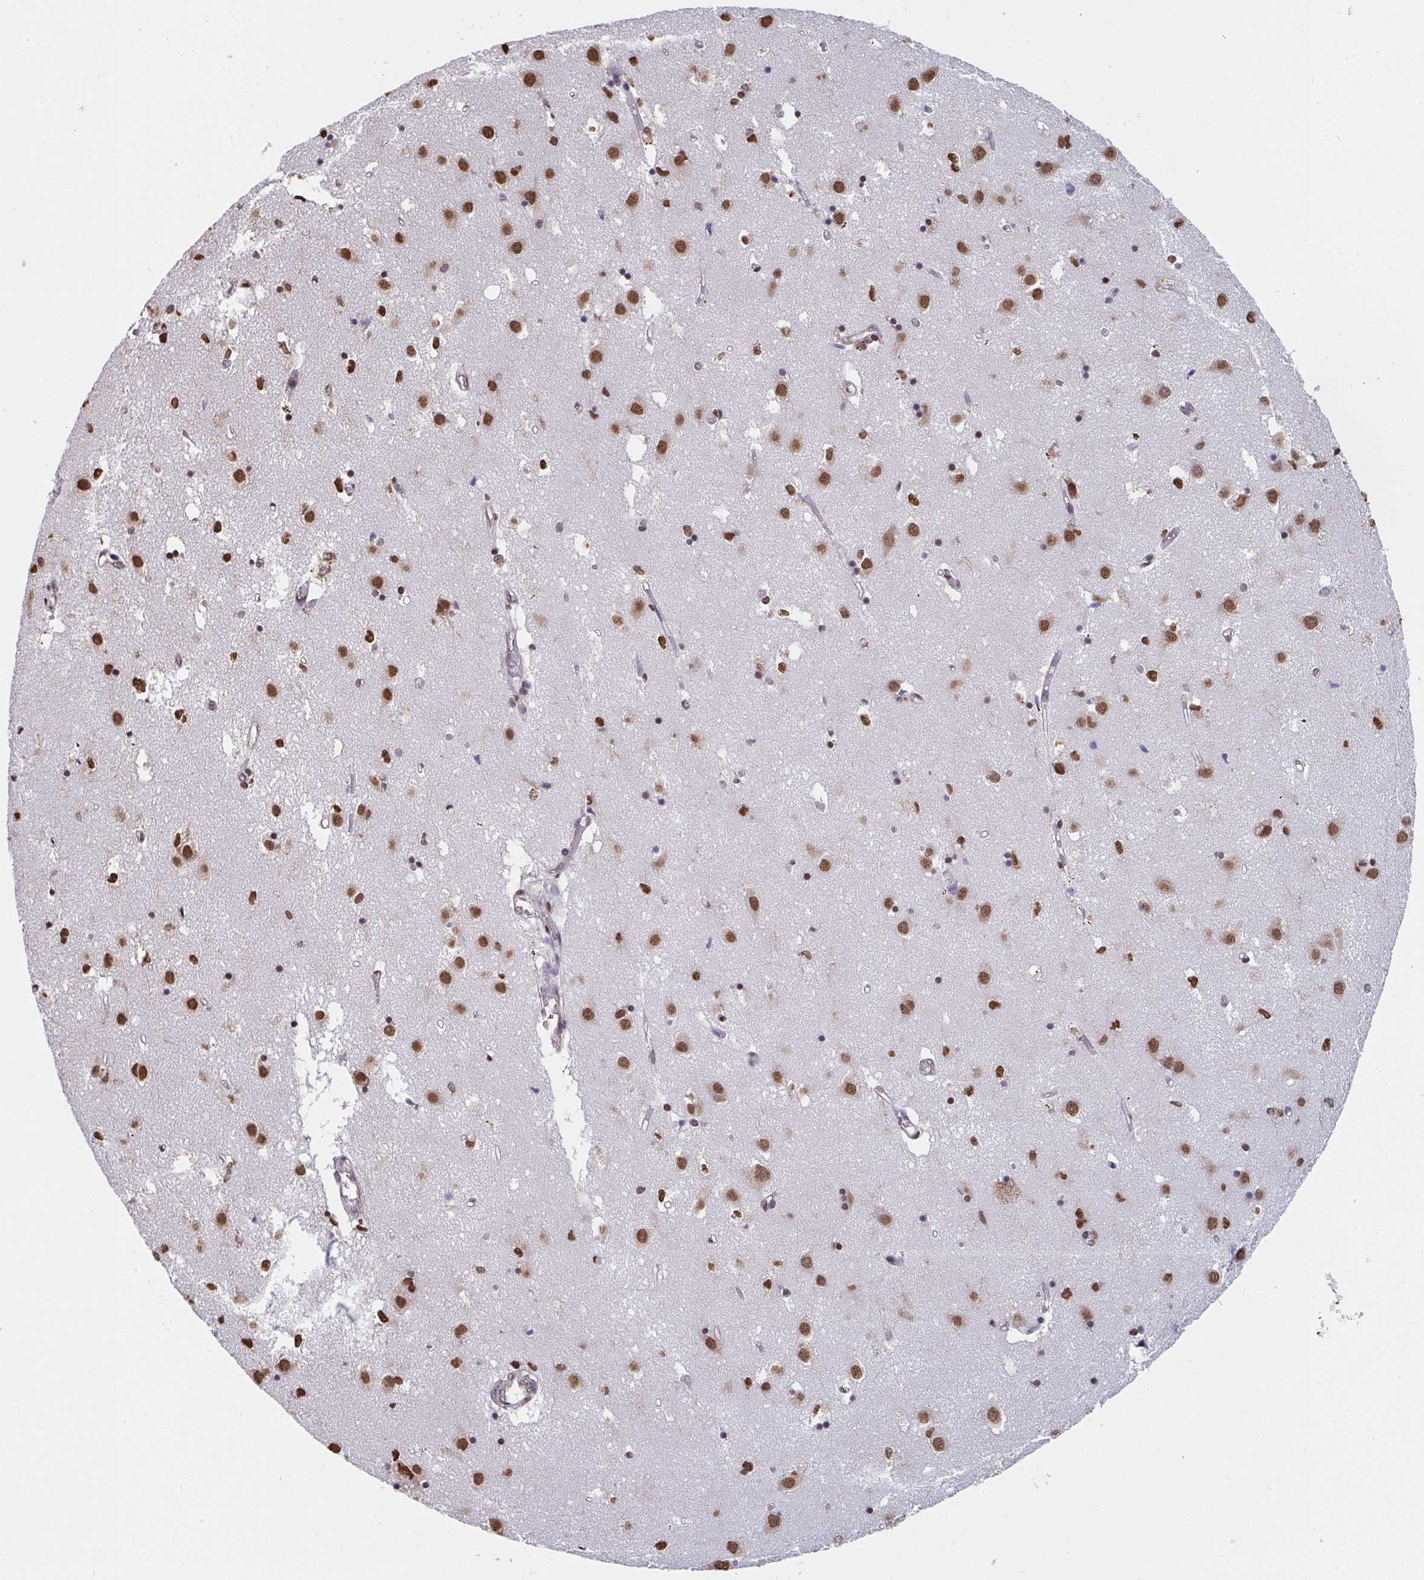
{"staining": {"intensity": "strong", "quantity": ">75%", "location": "cytoplasmic/membranous,nuclear"}, "tissue": "caudate", "cell_type": "Glial cells", "image_type": "normal", "snomed": [{"axis": "morphology", "description": "Normal tissue, NOS"}, {"axis": "topography", "description": "Lateral ventricle wall"}], "caption": "The photomicrograph displays staining of normal caudate, revealing strong cytoplasmic/membranous,nuclear protein staining (brown color) within glial cells.", "gene": "SYNCRIP", "patient": {"sex": "male", "age": 70}}